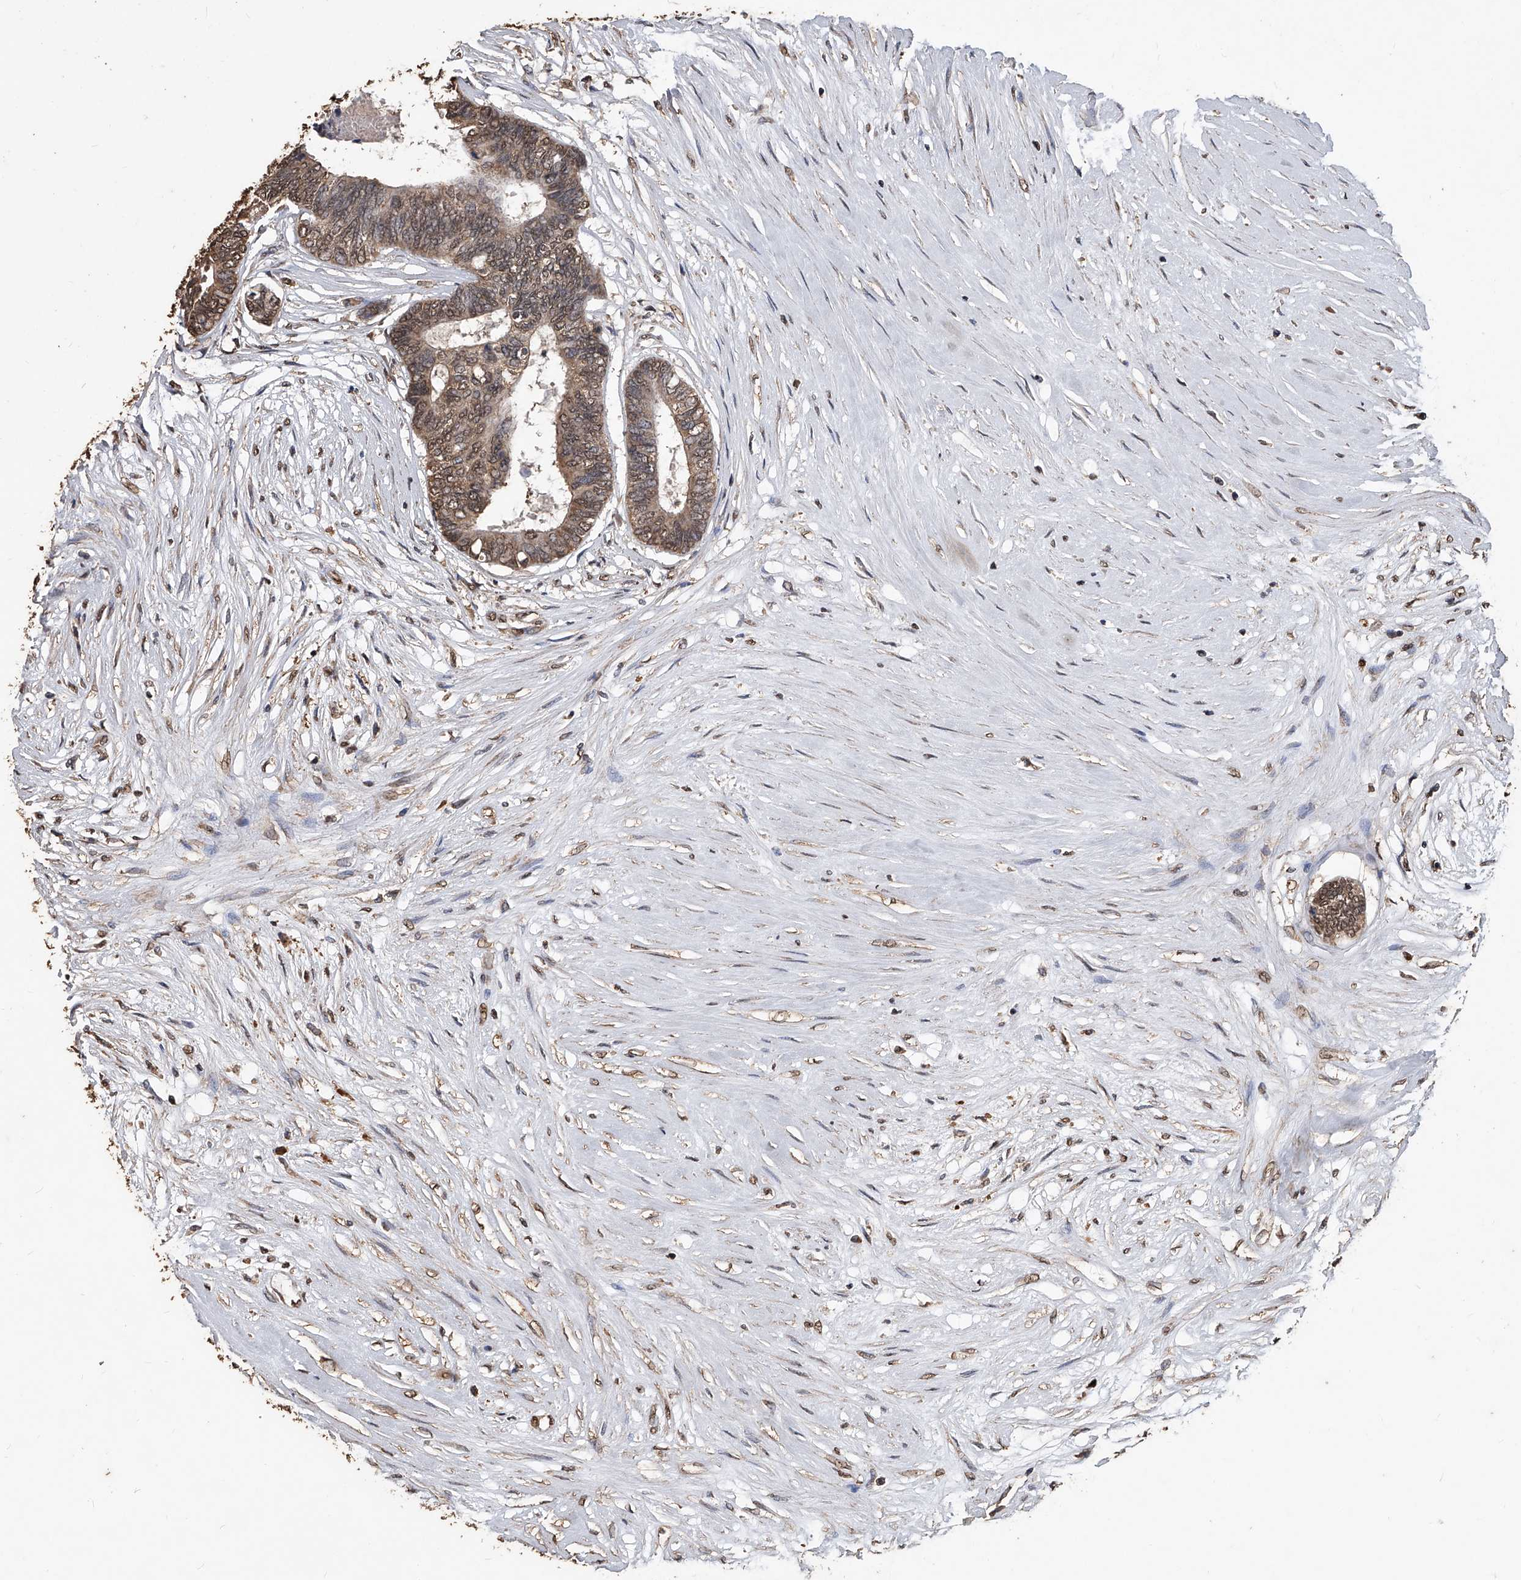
{"staining": {"intensity": "moderate", "quantity": ">75%", "location": "cytoplasmic/membranous,nuclear"}, "tissue": "colorectal cancer", "cell_type": "Tumor cells", "image_type": "cancer", "snomed": [{"axis": "morphology", "description": "Adenocarcinoma, NOS"}, {"axis": "topography", "description": "Rectum"}], "caption": "Protein analysis of colorectal cancer tissue shows moderate cytoplasmic/membranous and nuclear staining in about >75% of tumor cells. The protein is shown in brown color, while the nuclei are stained blue.", "gene": "FBXL4", "patient": {"sex": "male", "age": 63}}